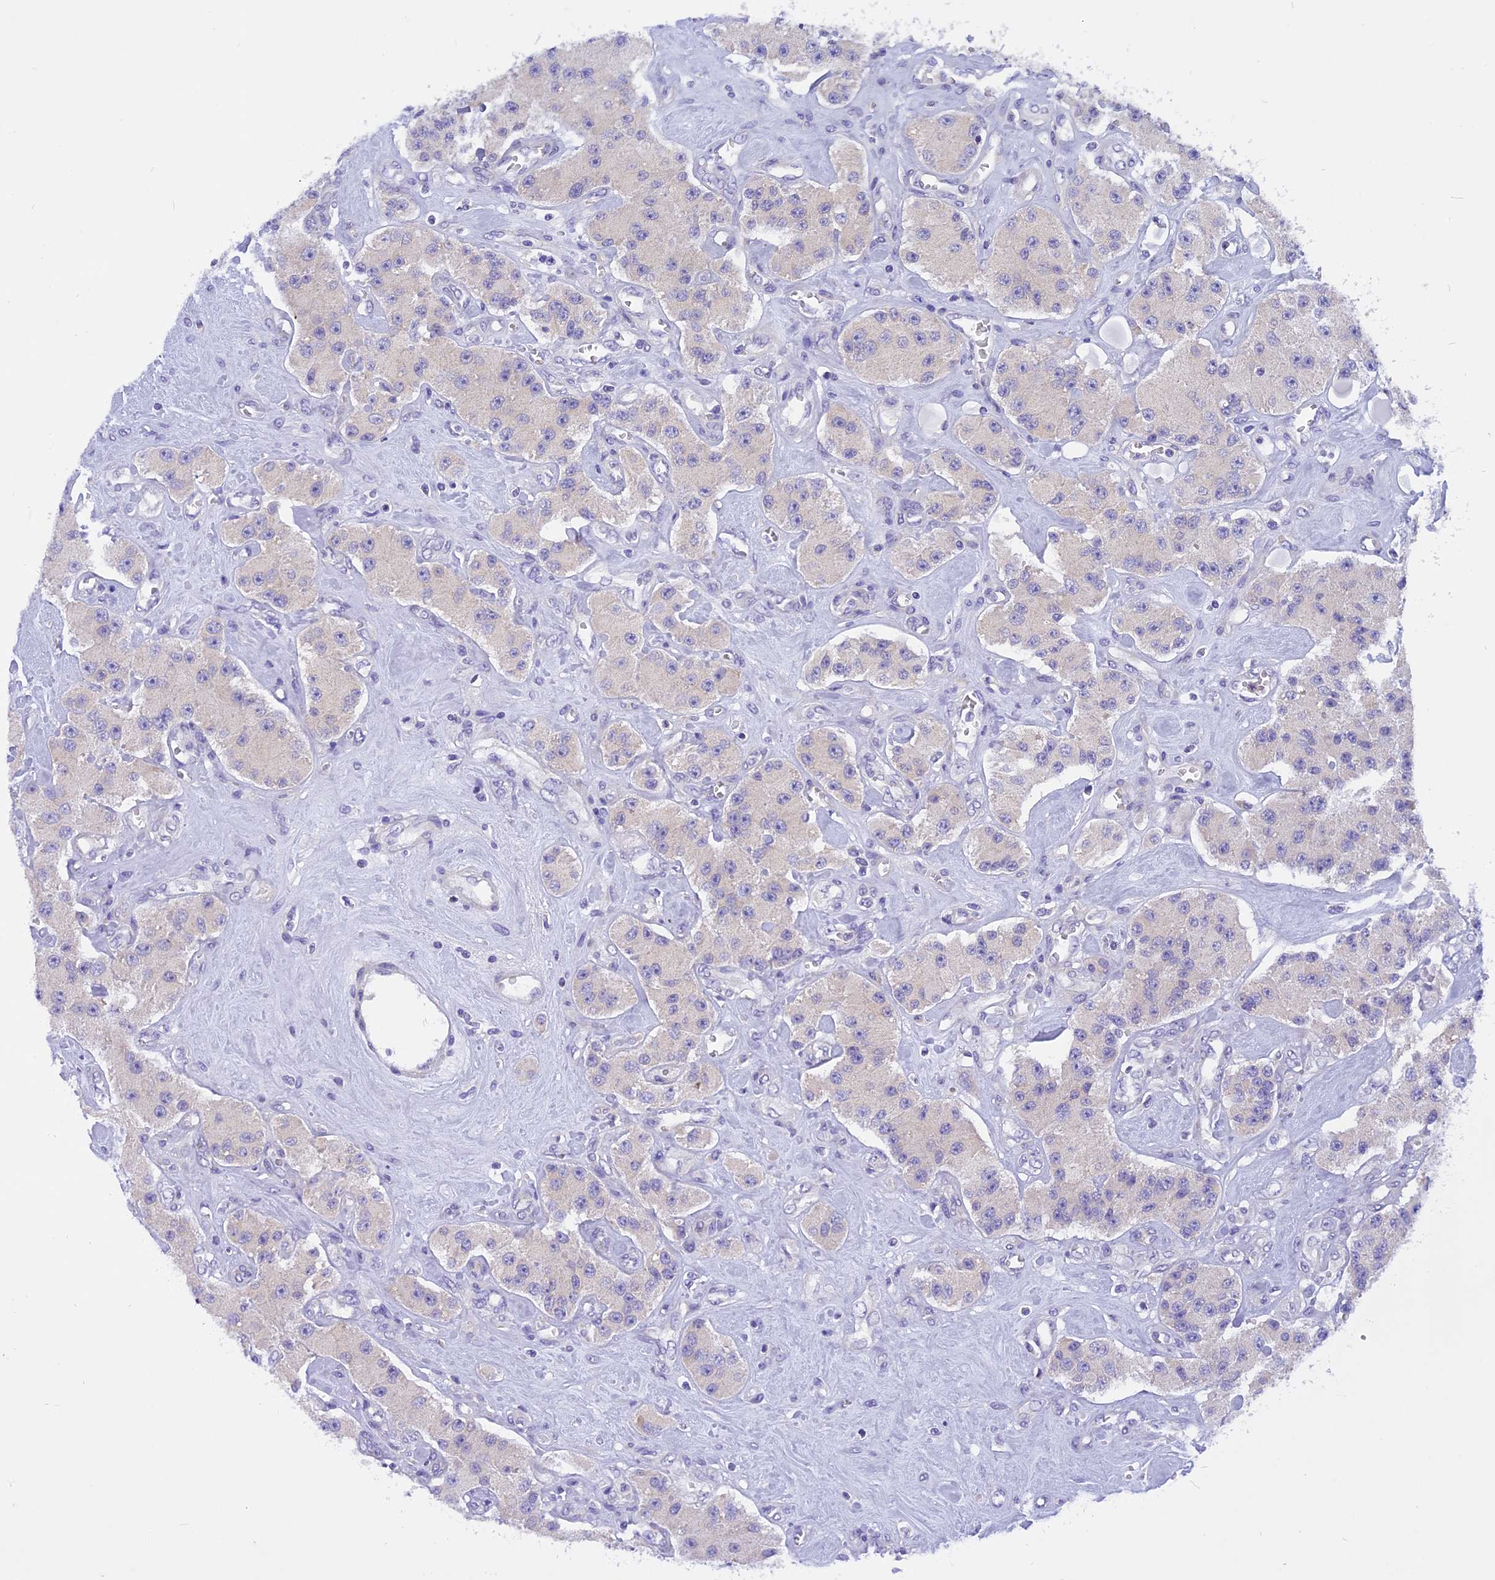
{"staining": {"intensity": "negative", "quantity": "none", "location": "none"}, "tissue": "carcinoid", "cell_type": "Tumor cells", "image_type": "cancer", "snomed": [{"axis": "morphology", "description": "Carcinoid, malignant, NOS"}, {"axis": "topography", "description": "Pancreas"}], "caption": "This is an immunohistochemistry image of human carcinoid. There is no positivity in tumor cells.", "gene": "TRIM3", "patient": {"sex": "male", "age": 41}}